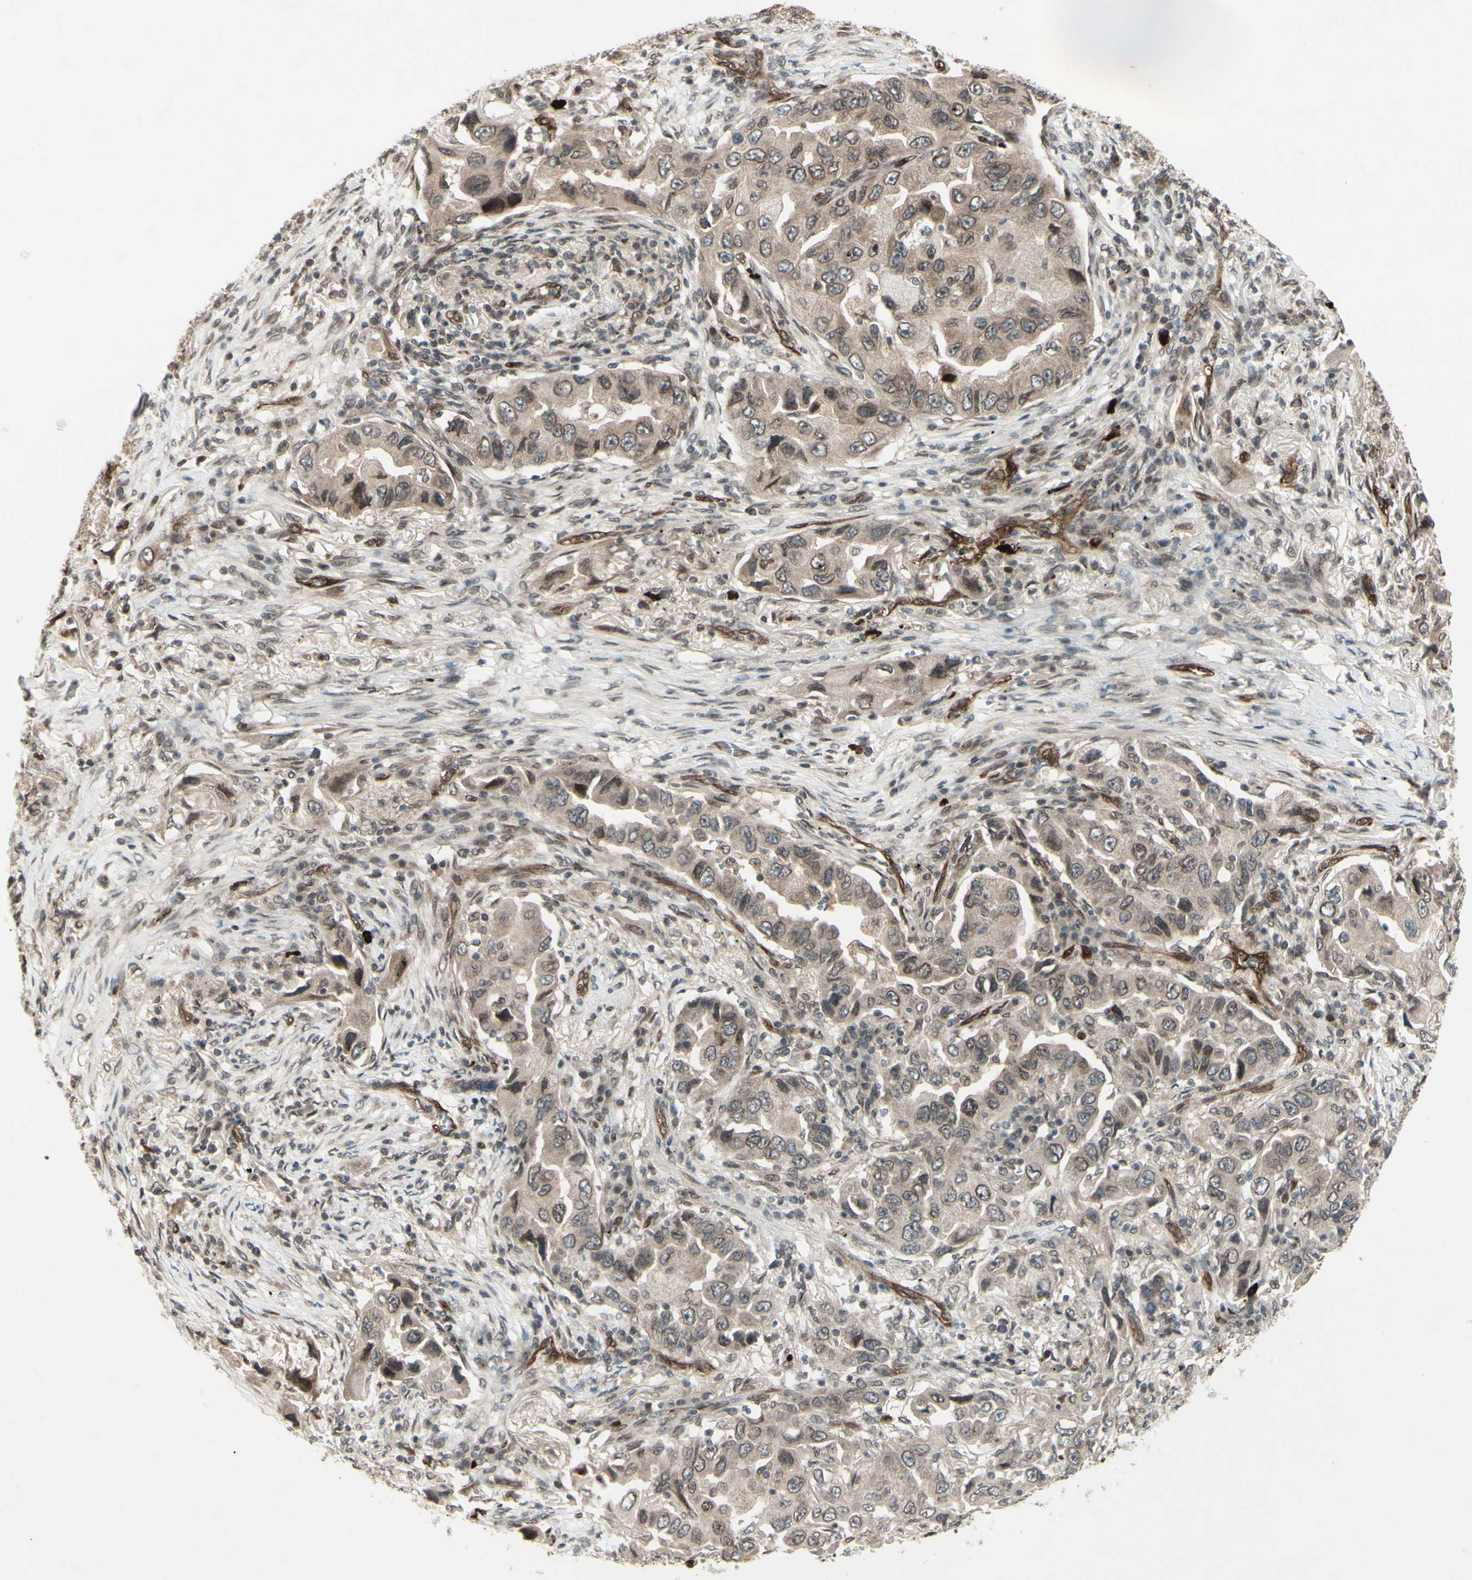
{"staining": {"intensity": "weak", "quantity": ">75%", "location": "cytoplasmic/membranous,nuclear"}, "tissue": "lung cancer", "cell_type": "Tumor cells", "image_type": "cancer", "snomed": [{"axis": "morphology", "description": "Adenocarcinoma, NOS"}, {"axis": "topography", "description": "Lung"}], "caption": "Immunohistochemical staining of lung adenocarcinoma demonstrates weak cytoplasmic/membranous and nuclear protein expression in about >75% of tumor cells.", "gene": "MLF2", "patient": {"sex": "female", "age": 65}}